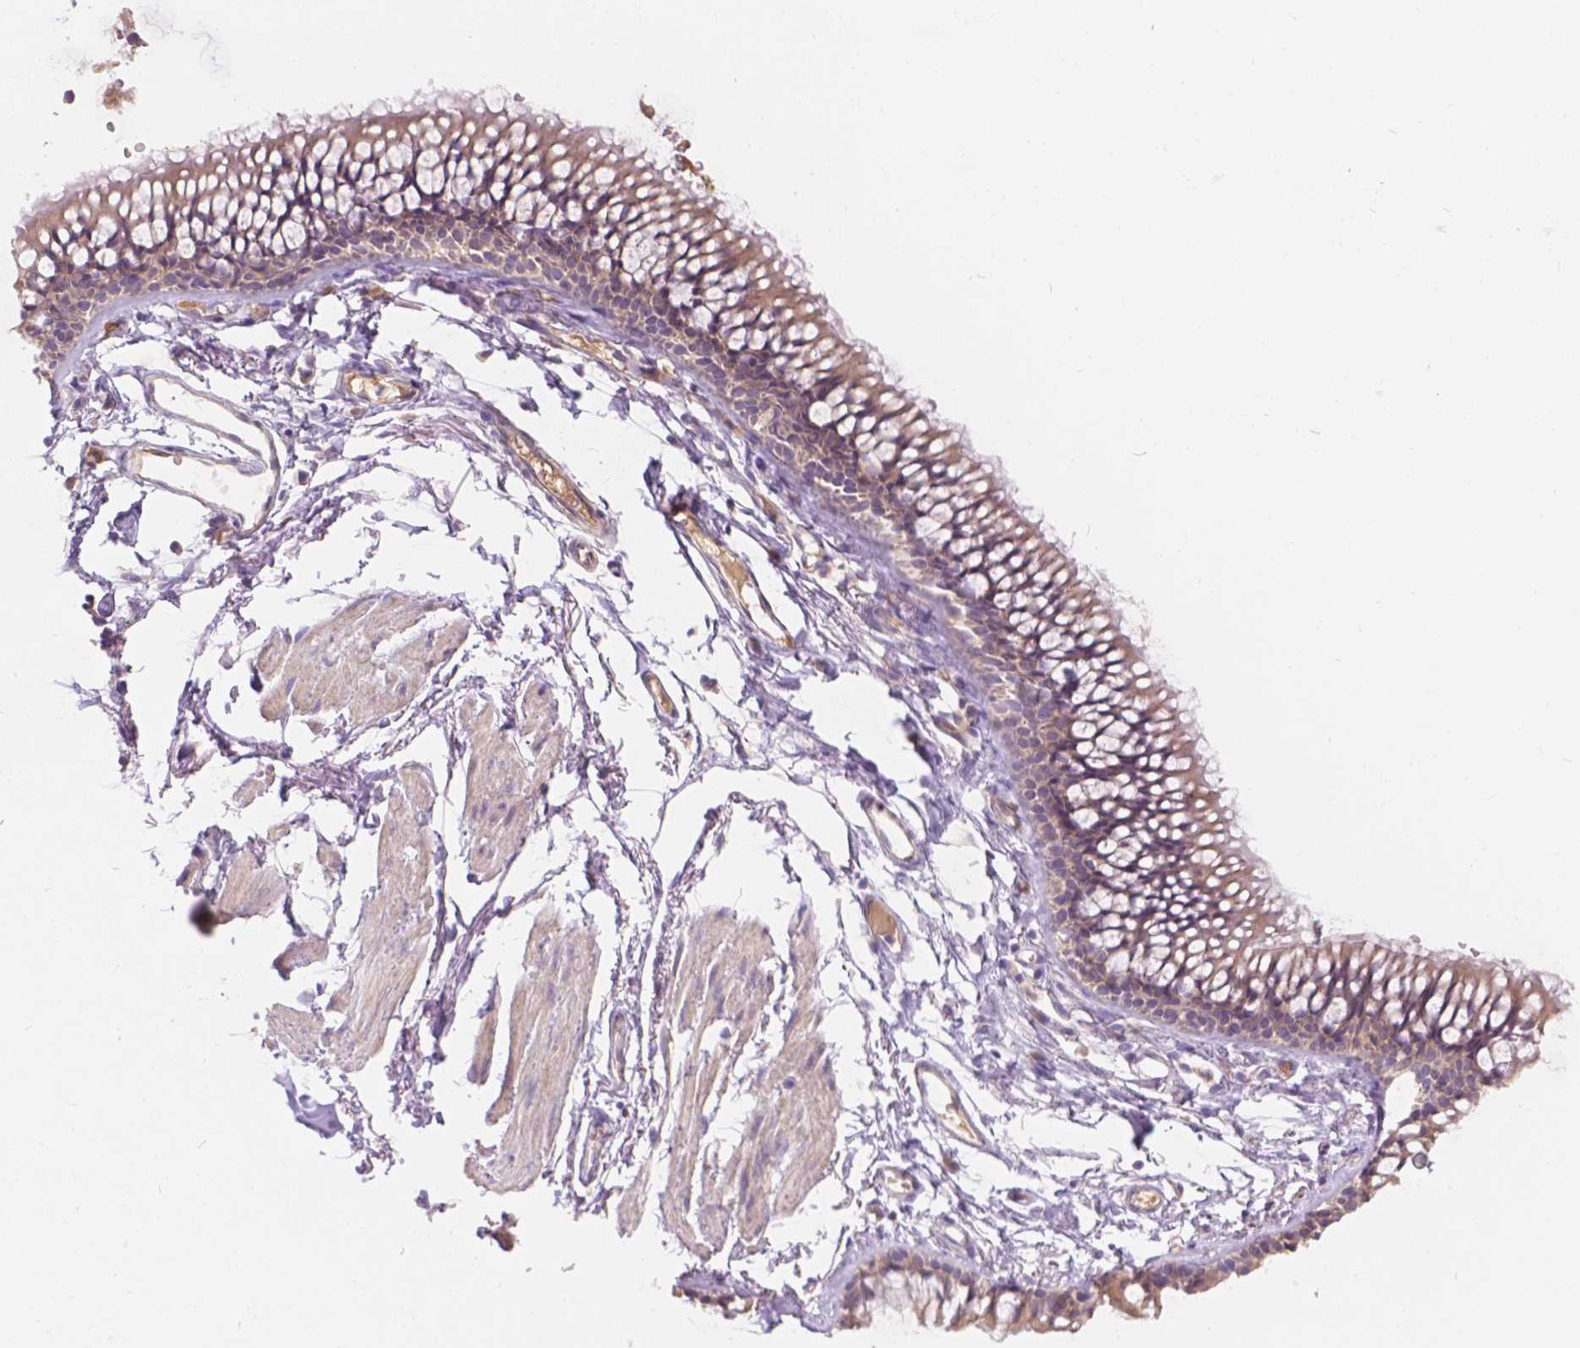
{"staining": {"intensity": "moderate", "quantity": ">75%", "location": "cytoplasmic/membranous"}, "tissue": "soft tissue", "cell_type": "Chondrocytes", "image_type": "normal", "snomed": [{"axis": "morphology", "description": "Normal tissue, NOS"}, {"axis": "topography", "description": "Cartilage tissue"}, {"axis": "topography", "description": "Bronchus"}], "caption": "Soft tissue stained with immunohistochemistry demonstrates moderate cytoplasmic/membranous expression in about >75% of chondrocytes.", "gene": "CDK10", "patient": {"sex": "female", "age": 79}}